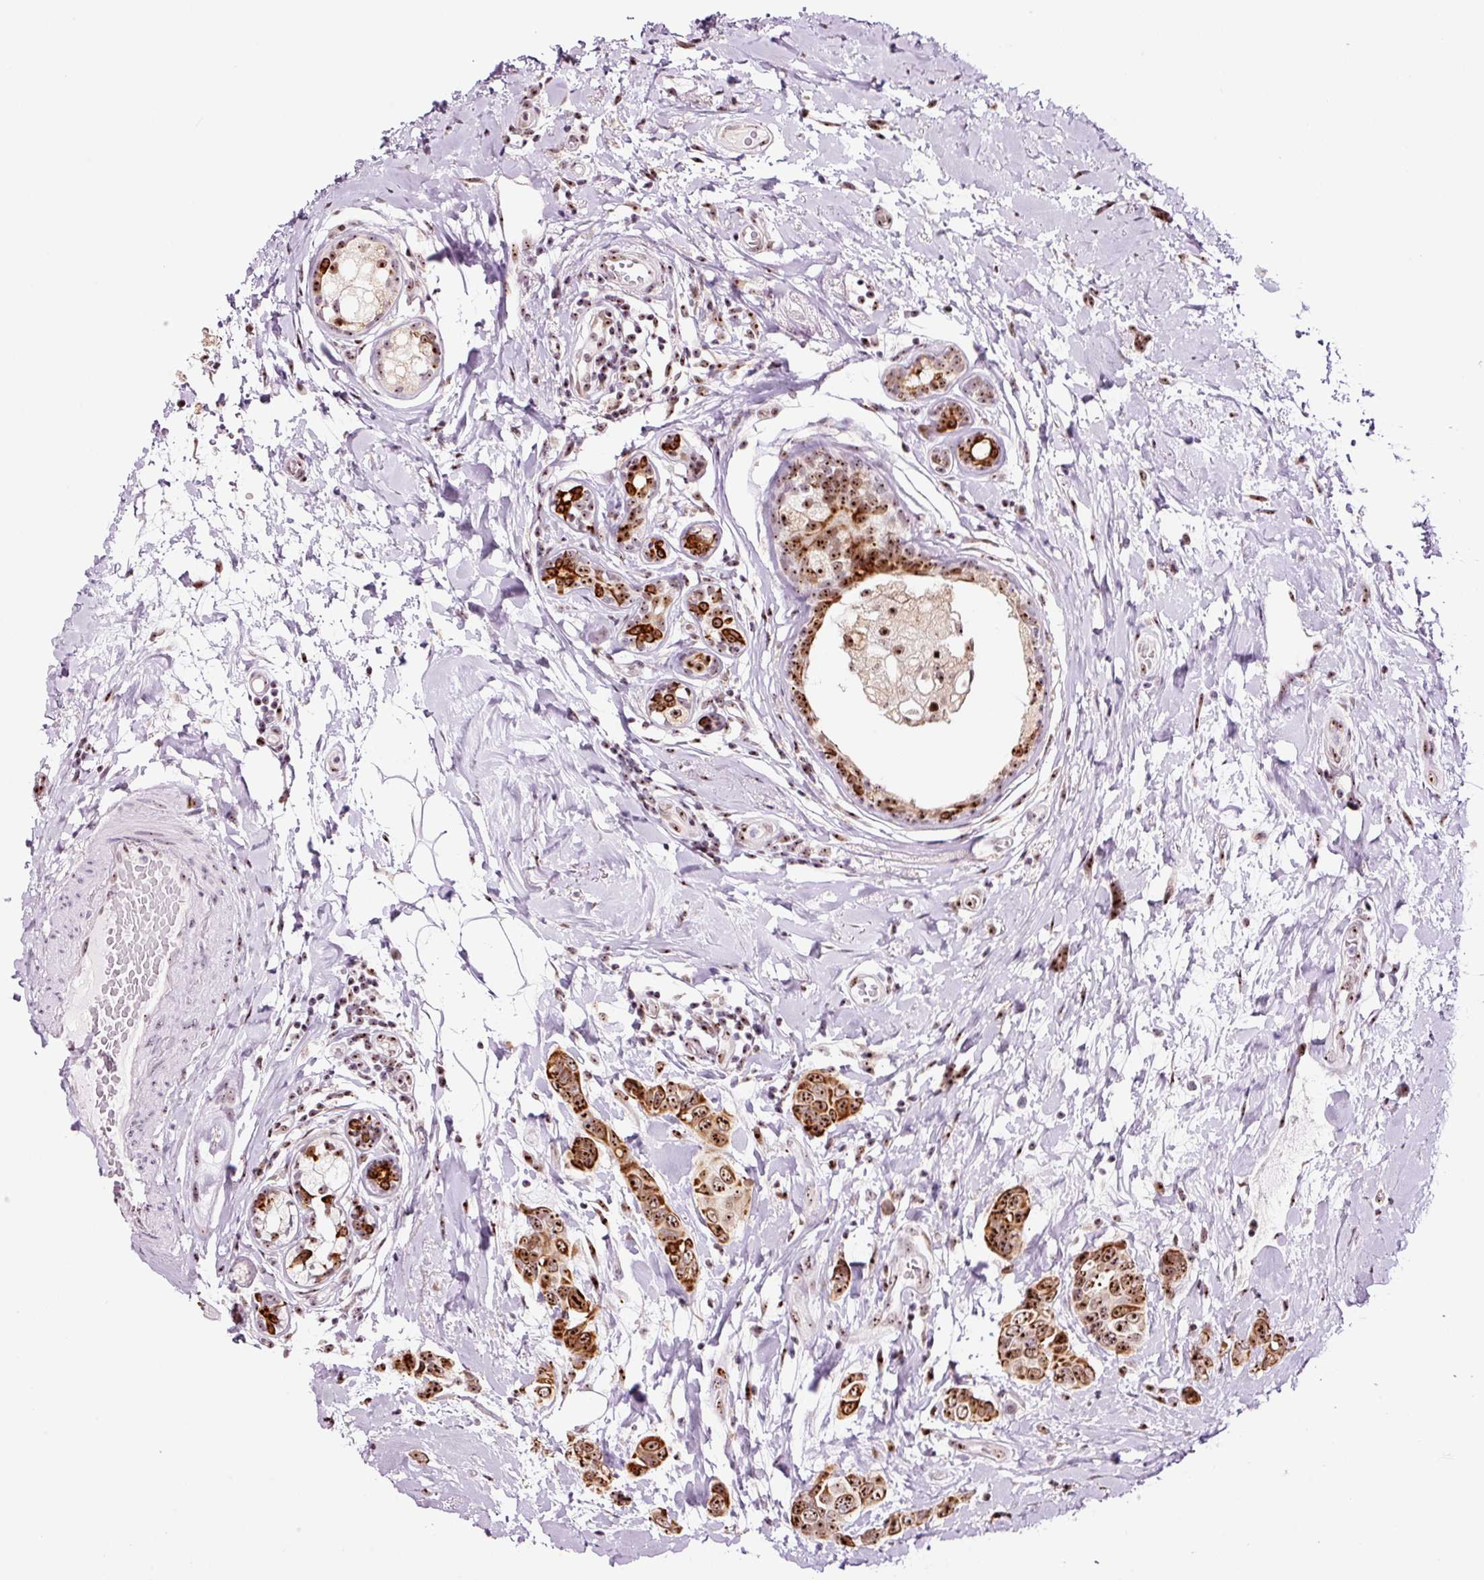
{"staining": {"intensity": "strong", "quantity": ">75%", "location": "cytoplasmic/membranous,nuclear"}, "tissue": "breast cancer", "cell_type": "Tumor cells", "image_type": "cancer", "snomed": [{"axis": "morphology", "description": "Lobular carcinoma"}, {"axis": "topography", "description": "Breast"}], "caption": "Brown immunohistochemical staining in breast lobular carcinoma displays strong cytoplasmic/membranous and nuclear positivity in approximately >75% of tumor cells. The protein of interest is stained brown, and the nuclei are stained in blue (DAB IHC with brightfield microscopy, high magnification).", "gene": "GNL3", "patient": {"sex": "female", "age": 51}}